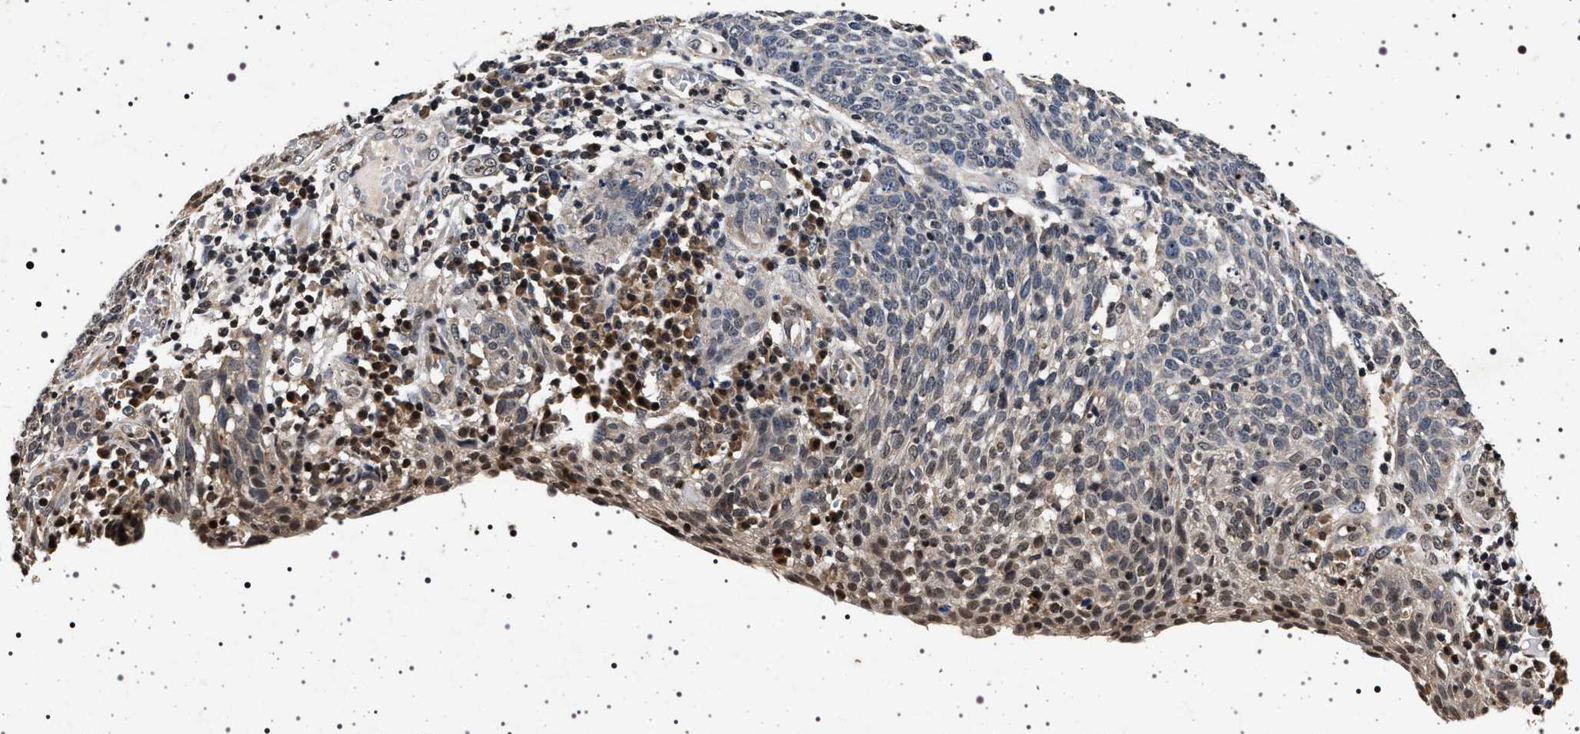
{"staining": {"intensity": "negative", "quantity": "none", "location": "none"}, "tissue": "cervical cancer", "cell_type": "Tumor cells", "image_type": "cancer", "snomed": [{"axis": "morphology", "description": "Squamous cell carcinoma, NOS"}, {"axis": "topography", "description": "Cervix"}], "caption": "Immunohistochemistry histopathology image of neoplastic tissue: cervical squamous cell carcinoma stained with DAB displays no significant protein expression in tumor cells.", "gene": "CDKN1B", "patient": {"sex": "female", "age": 34}}